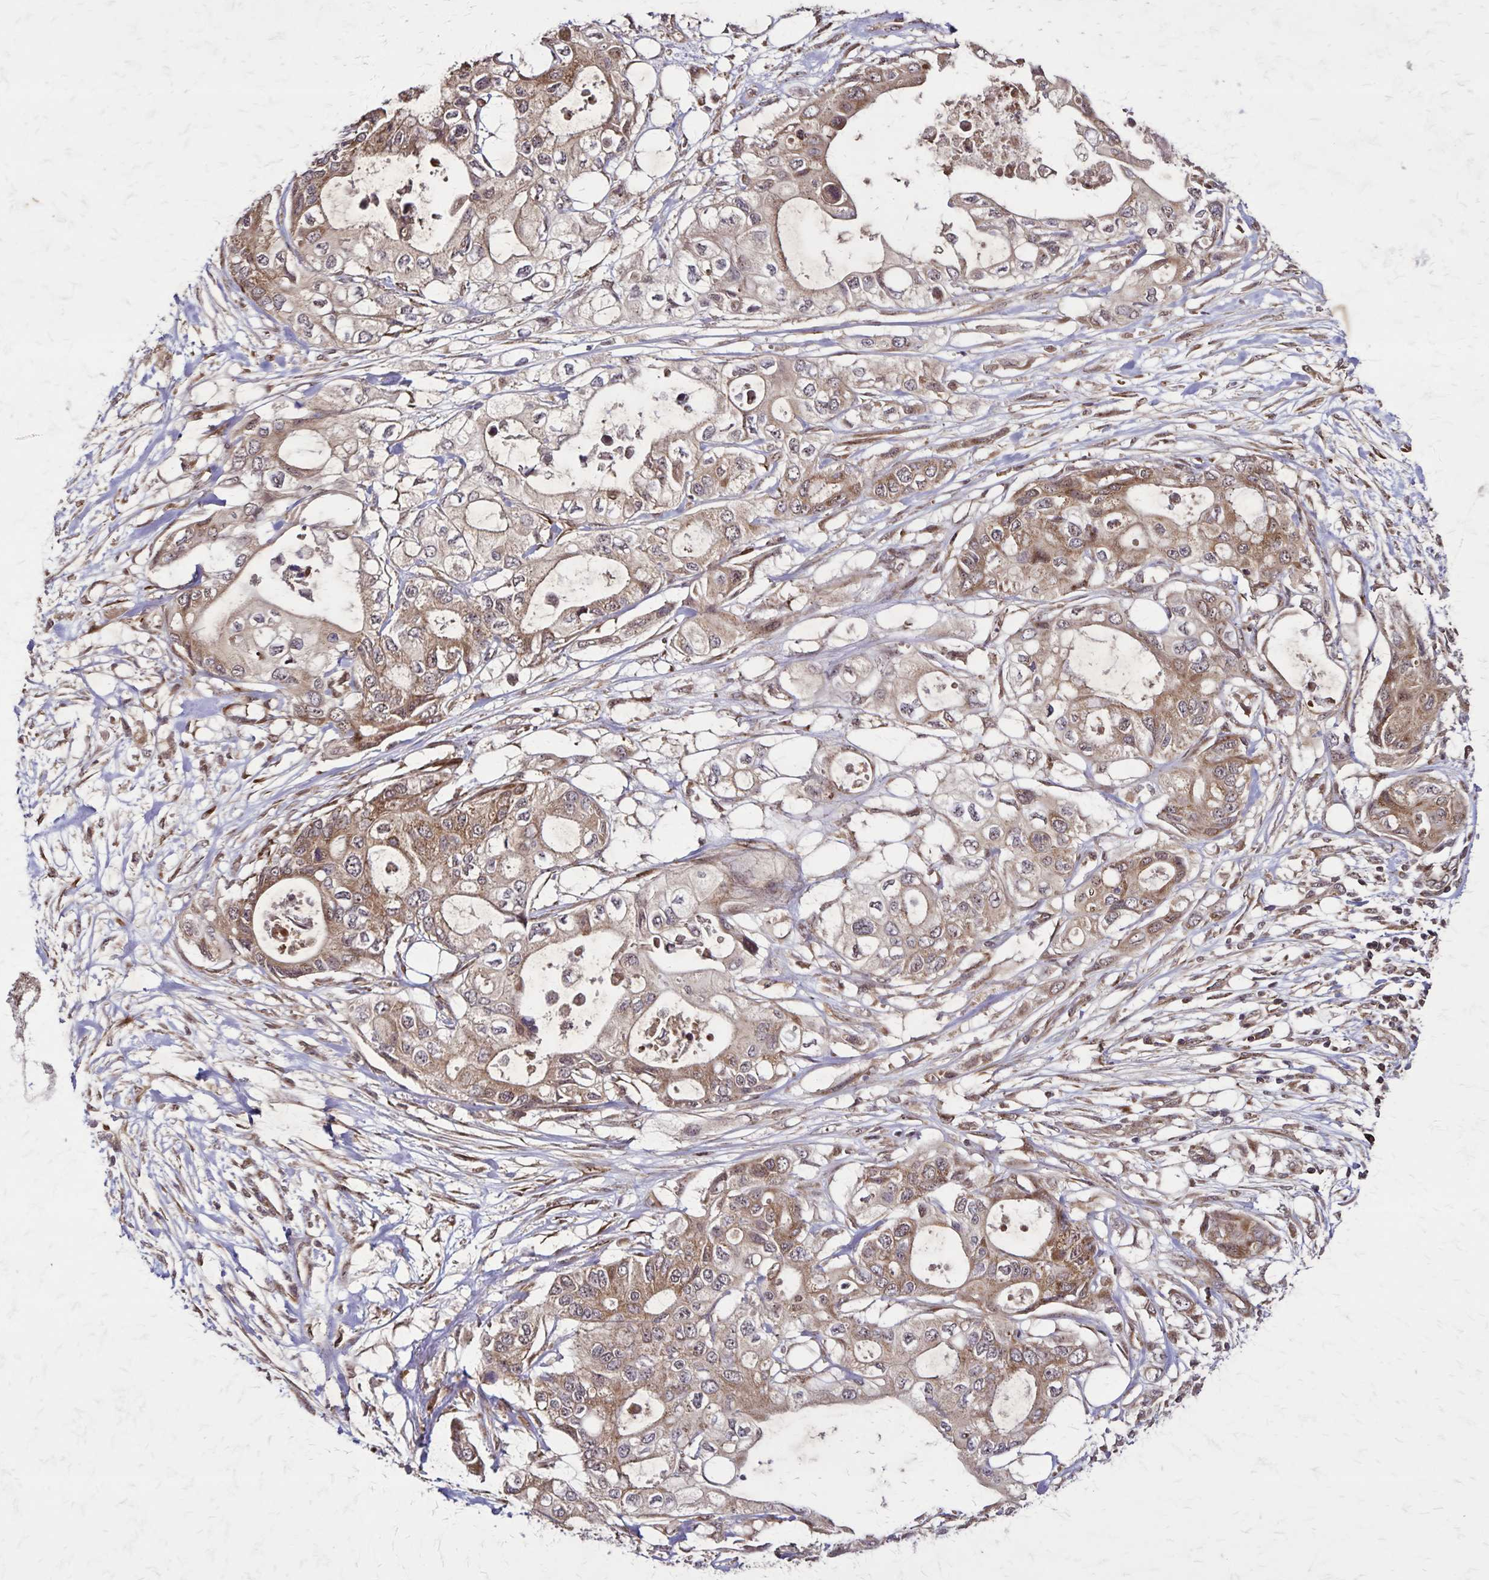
{"staining": {"intensity": "moderate", "quantity": ">75%", "location": "cytoplasmic/membranous"}, "tissue": "pancreatic cancer", "cell_type": "Tumor cells", "image_type": "cancer", "snomed": [{"axis": "morphology", "description": "Adenocarcinoma, NOS"}, {"axis": "topography", "description": "Pancreas"}], "caption": "Protein staining by immunohistochemistry demonstrates moderate cytoplasmic/membranous positivity in about >75% of tumor cells in adenocarcinoma (pancreatic).", "gene": "NFS1", "patient": {"sex": "female", "age": 63}}